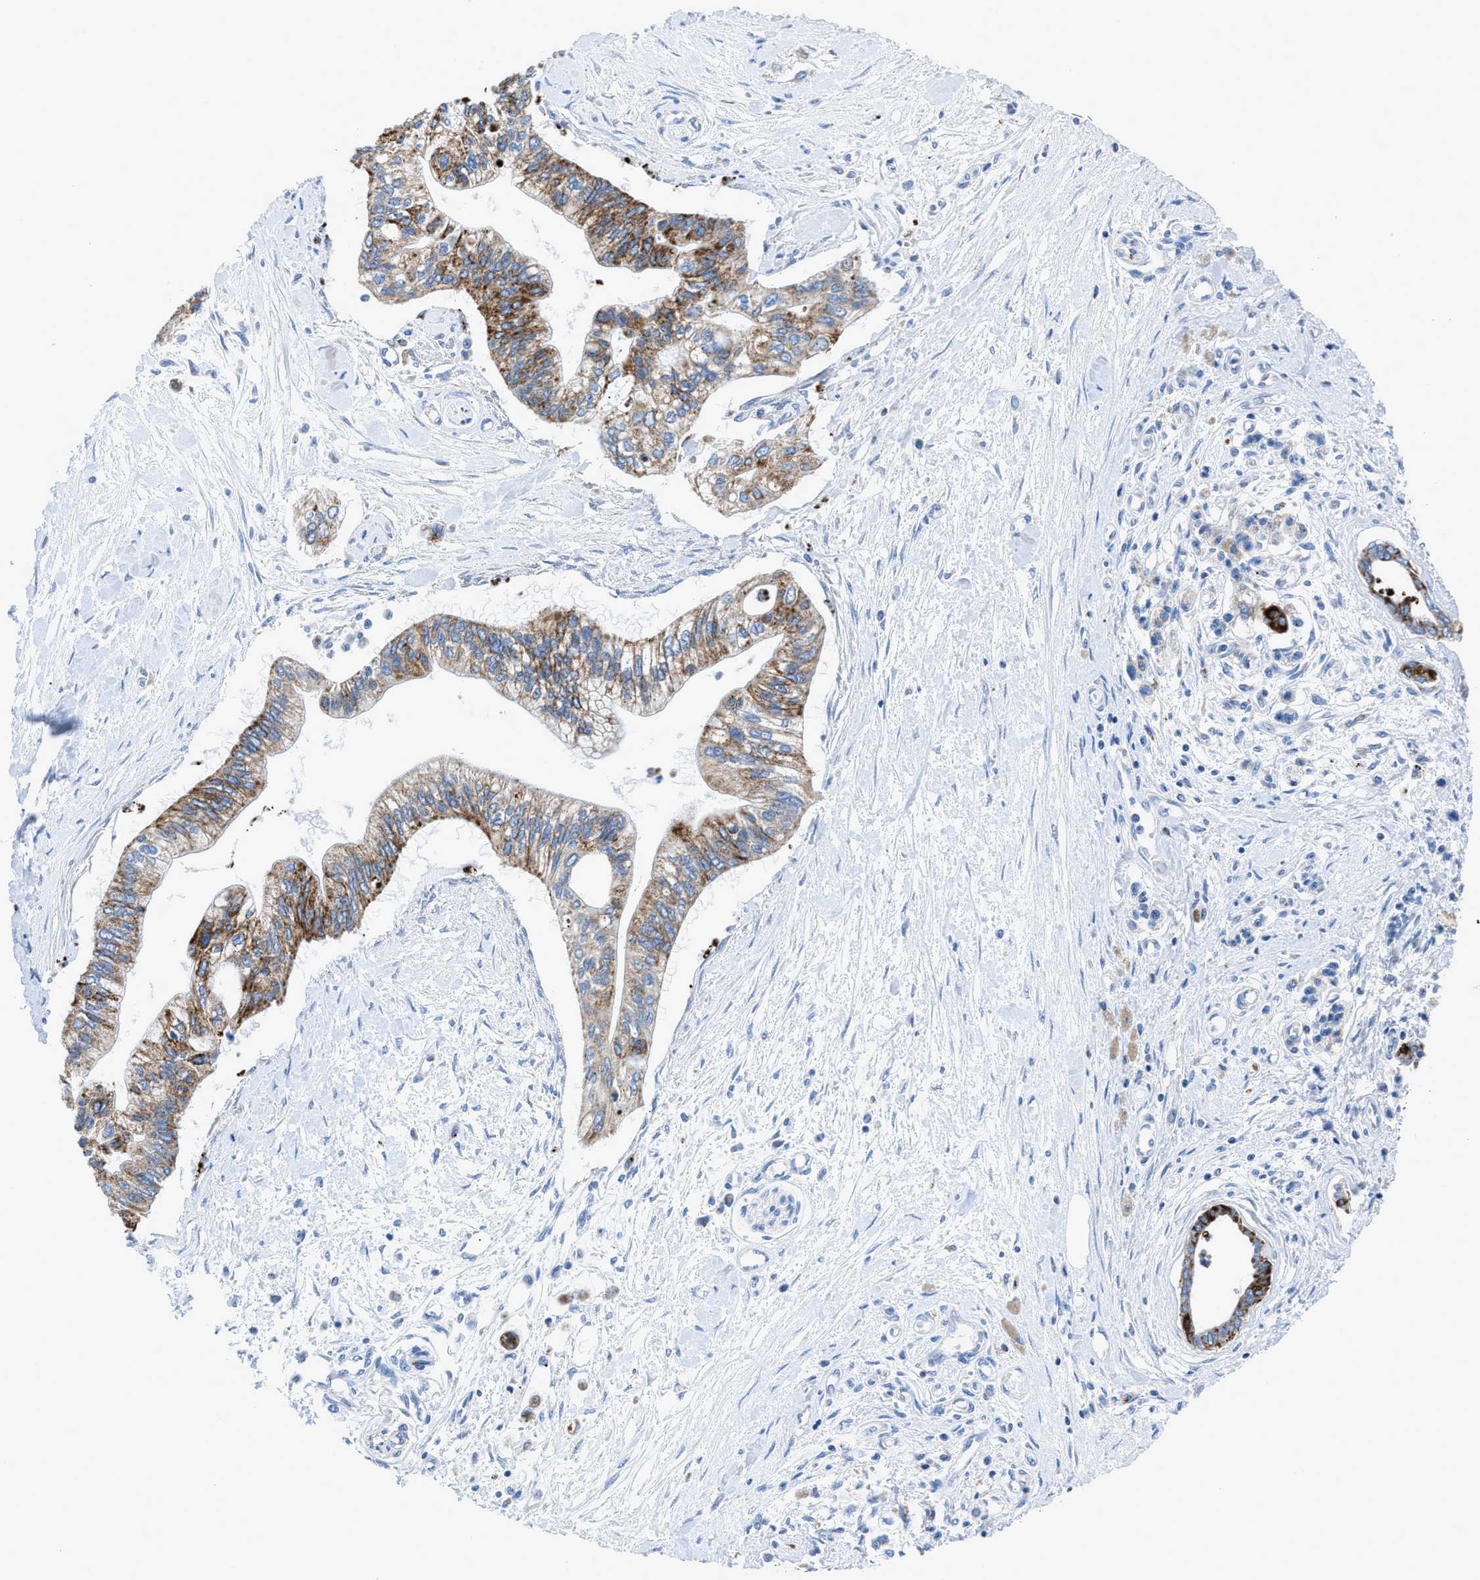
{"staining": {"intensity": "strong", "quantity": ">75%", "location": "cytoplasmic/membranous"}, "tissue": "pancreatic cancer", "cell_type": "Tumor cells", "image_type": "cancer", "snomed": [{"axis": "morphology", "description": "Adenocarcinoma, NOS"}, {"axis": "topography", "description": "Pancreas"}], "caption": "The immunohistochemical stain highlights strong cytoplasmic/membranous positivity in tumor cells of pancreatic adenocarcinoma tissue.", "gene": "ZDHHC3", "patient": {"sex": "female", "age": 77}}